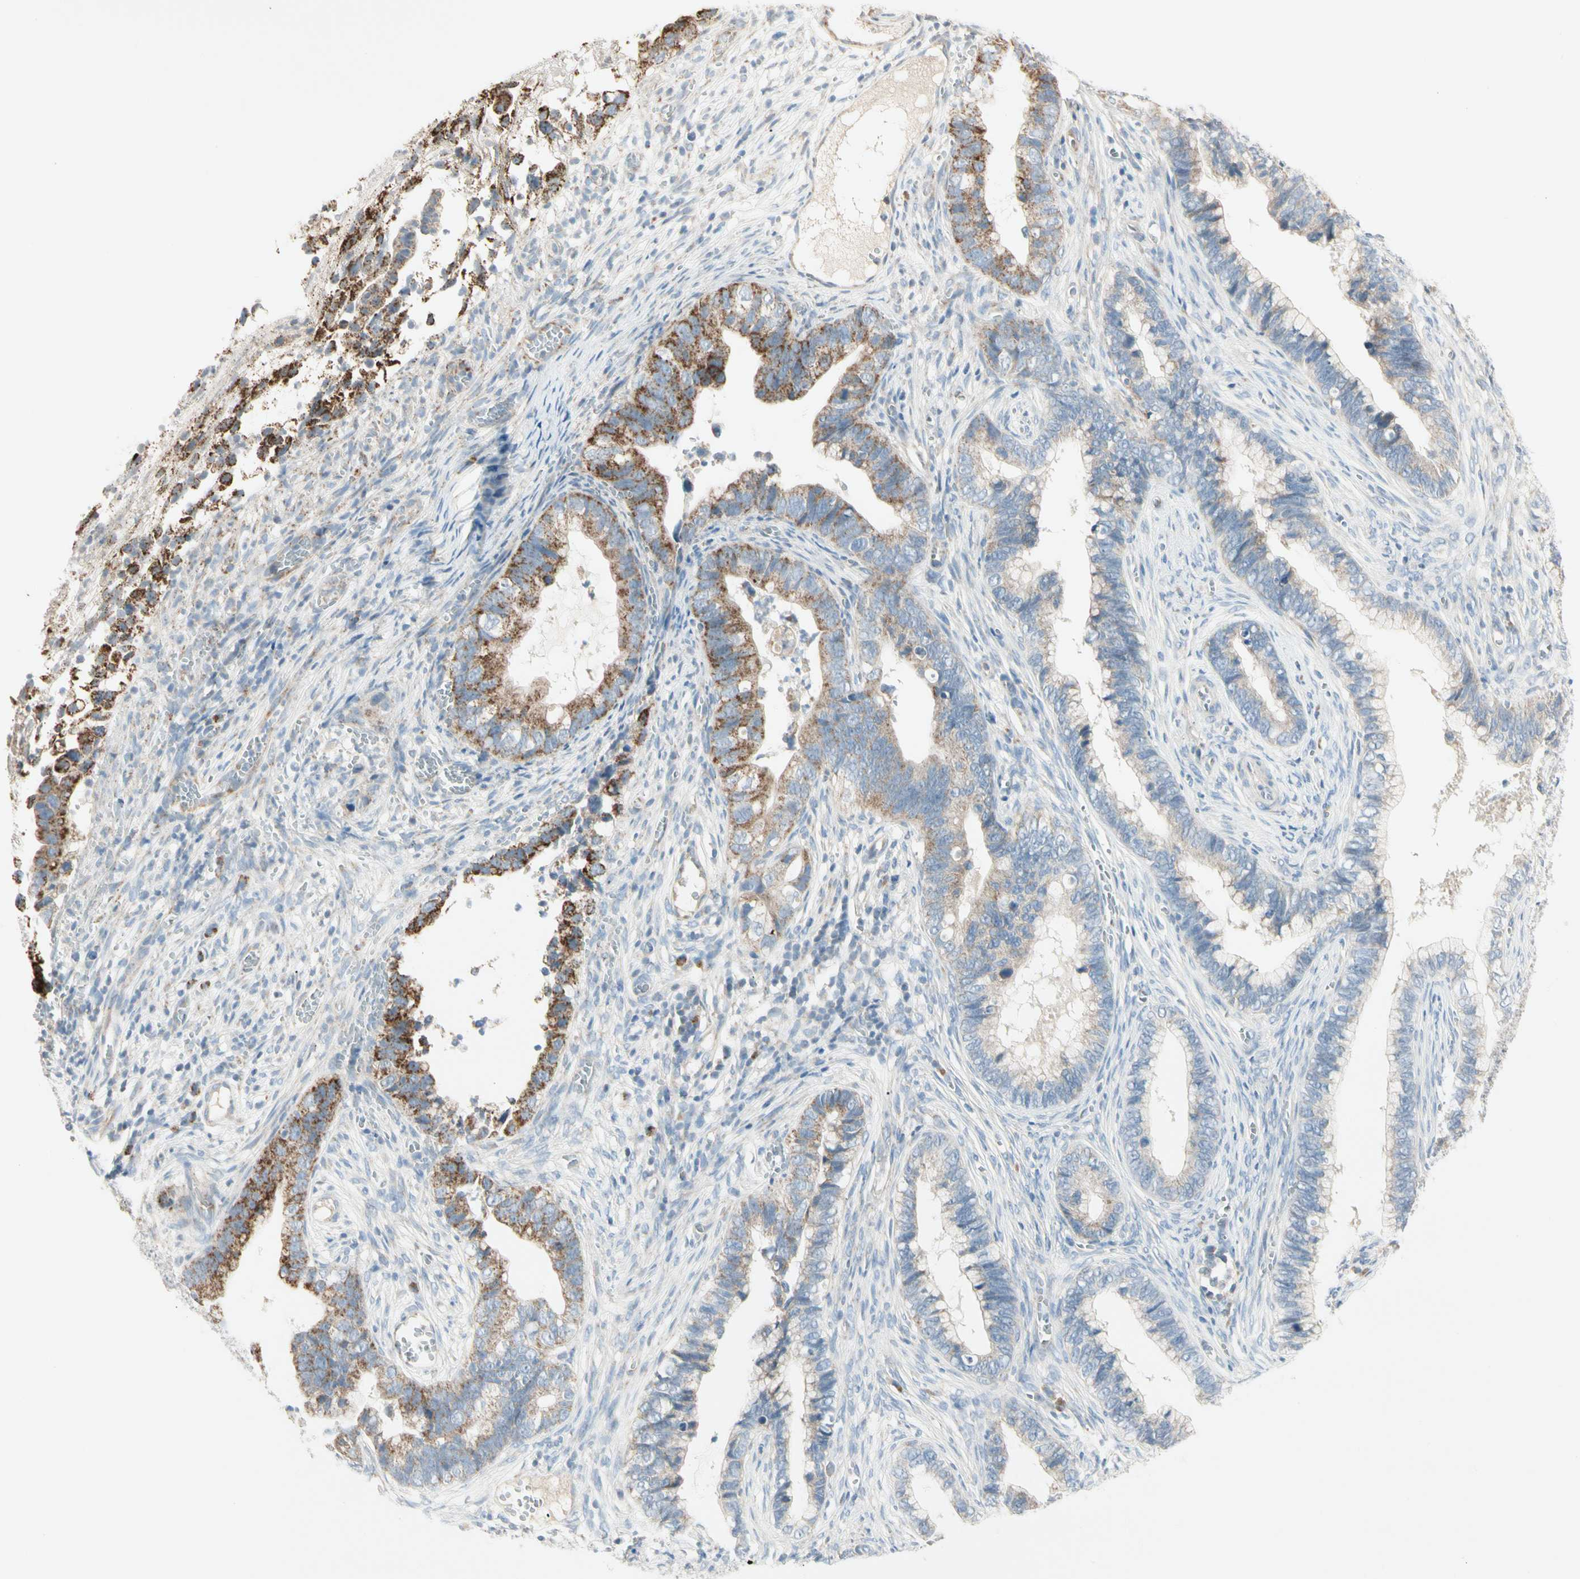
{"staining": {"intensity": "strong", "quantity": "25%-75%", "location": "cytoplasmic/membranous"}, "tissue": "cervical cancer", "cell_type": "Tumor cells", "image_type": "cancer", "snomed": [{"axis": "morphology", "description": "Adenocarcinoma, NOS"}, {"axis": "topography", "description": "Cervix"}], "caption": "Strong cytoplasmic/membranous staining for a protein is appreciated in about 25%-75% of tumor cells of adenocarcinoma (cervical) using immunohistochemistry (IHC).", "gene": "ALDH18A1", "patient": {"sex": "female", "age": 44}}